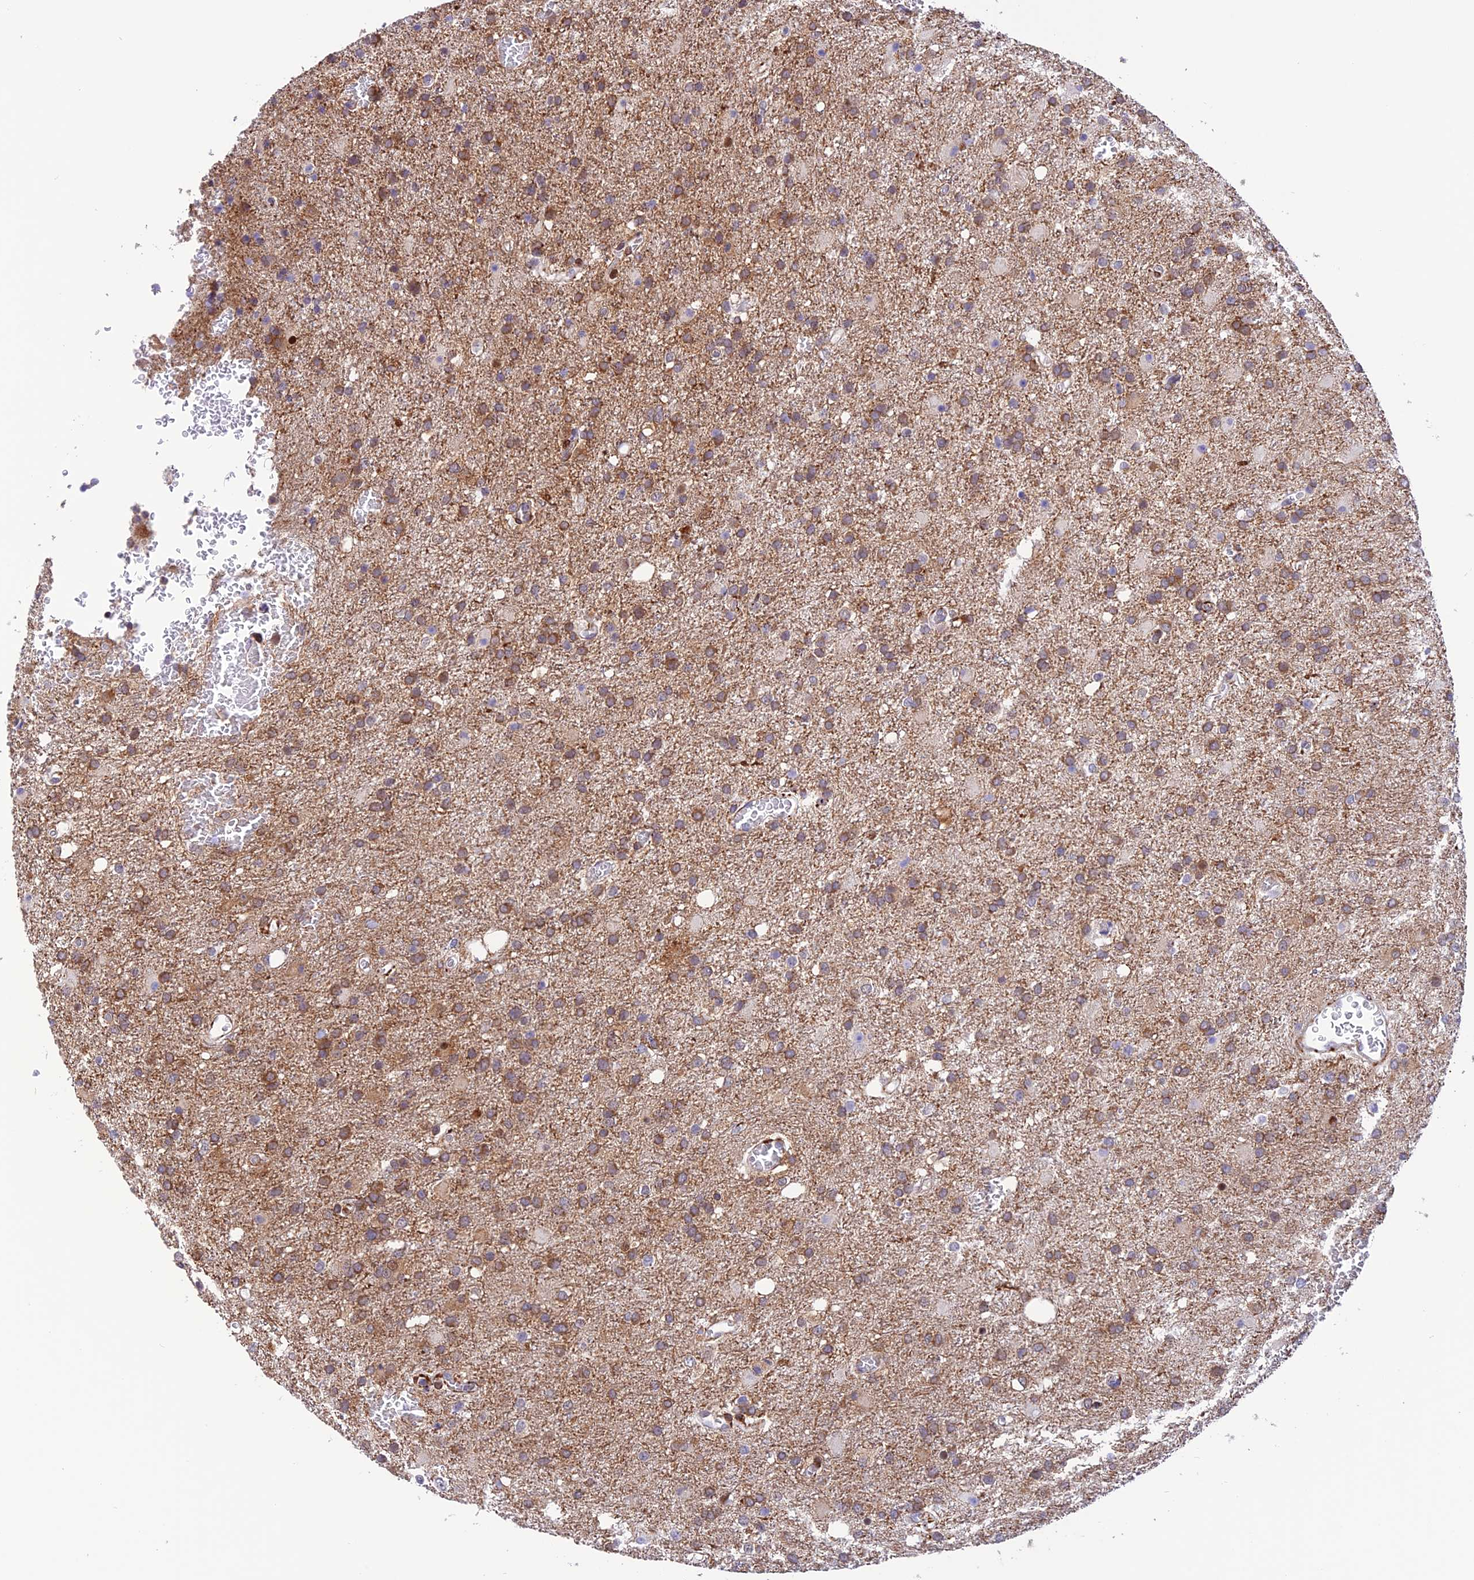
{"staining": {"intensity": "moderate", "quantity": "25%-75%", "location": "cytoplasmic/membranous"}, "tissue": "glioma", "cell_type": "Tumor cells", "image_type": "cancer", "snomed": [{"axis": "morphology", "description": "Glioma, malignant, High grade"}, {"axis": "topography", "description": "Brain"}], "caption": "Immunohistochemical staining of malignant high-grade glioma displays medium levels of moderate cytoplasmic/membranous staining in approximately 25%-75% of tumor cells.", "gene": "WDR55", "patient": {"sex": "female", "age": 74}}